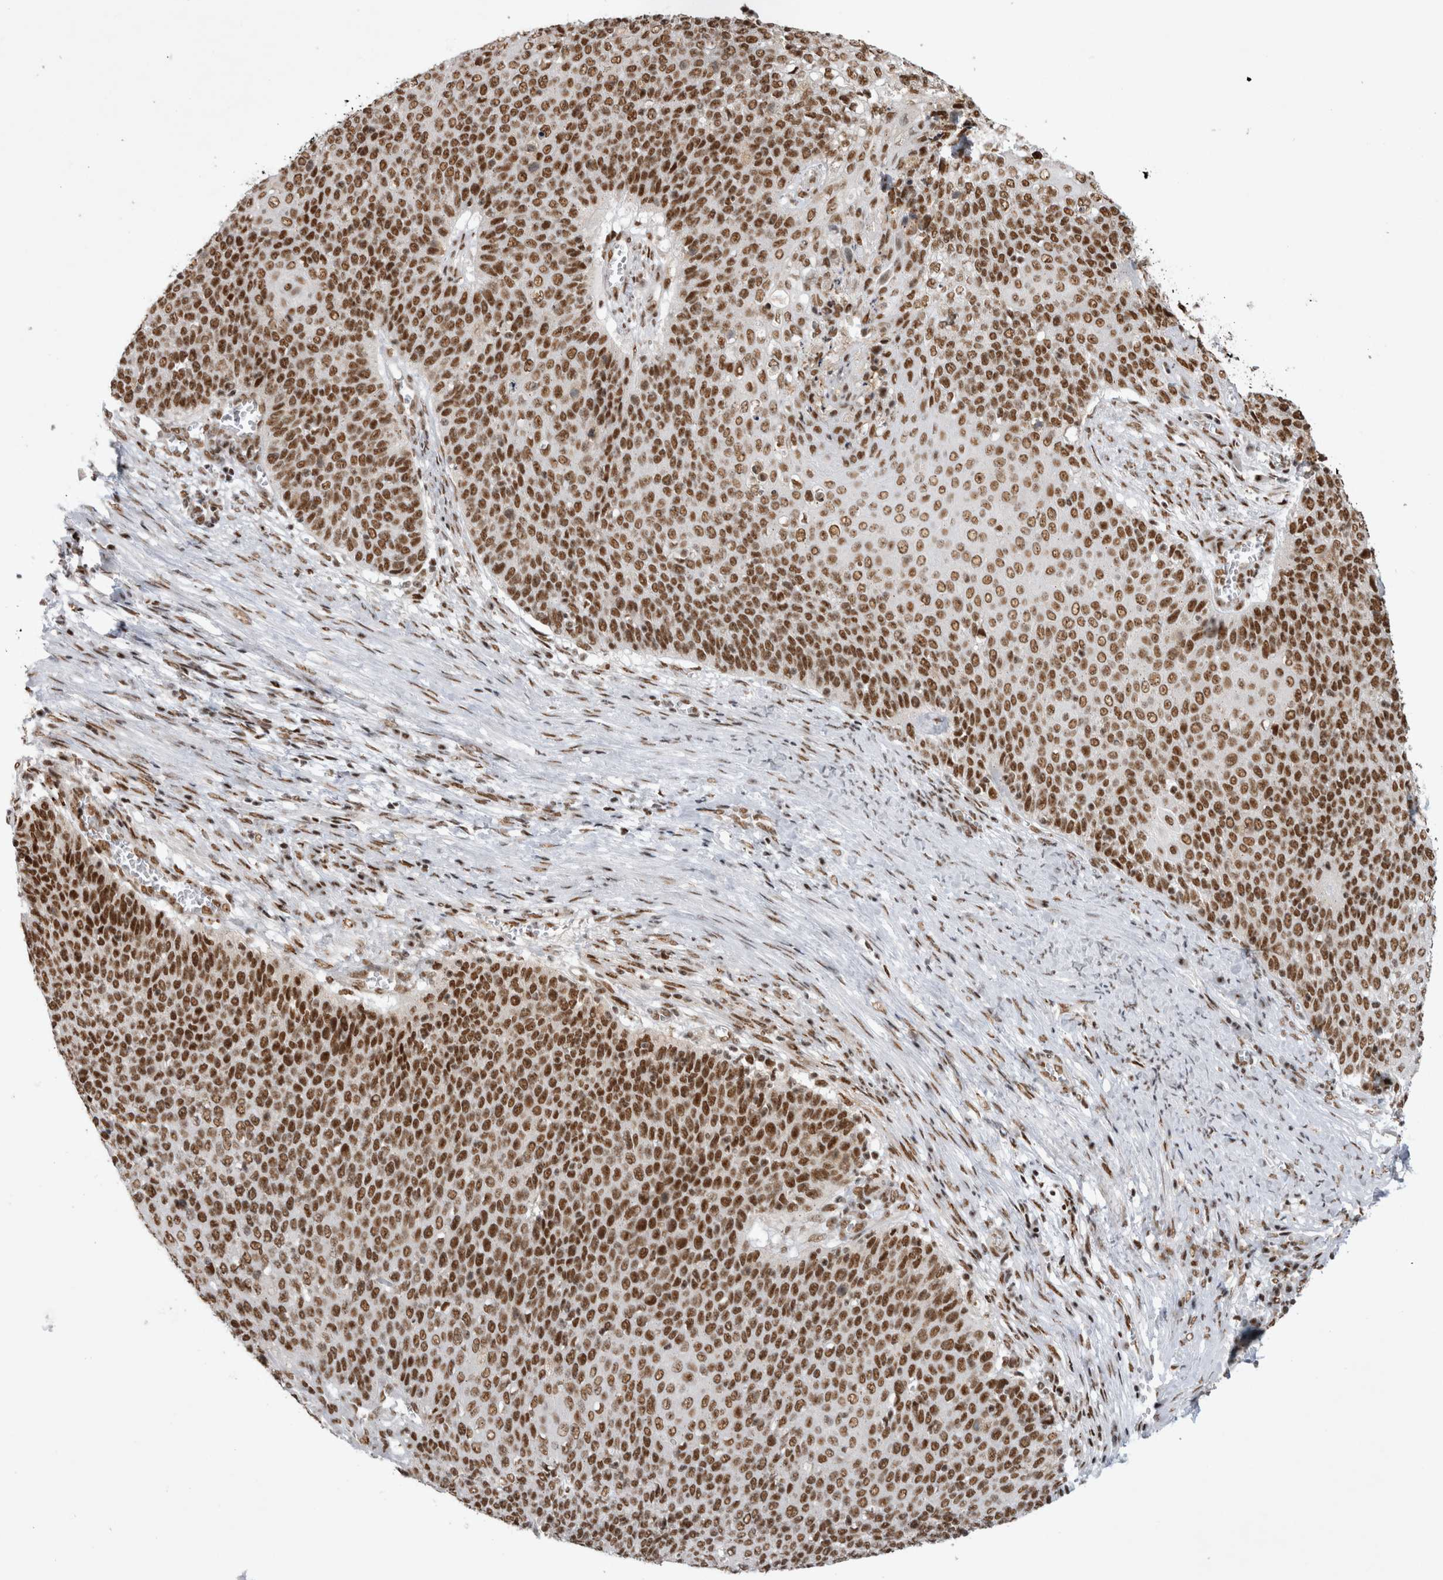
{"staining": {"intensity": "moderate", "quantity": ">75%", "location": "nuclear"}, "tissue": "cervical cancer", "cell_type": "Tumor cells", "image_type": "cancer", "snomed": [{"axis": "morphology", "description": "Squamous cell carcinoma, NOS"}, {"axis": "topography", "description": "Cervix"}], "caption": "Human cervical squamous cell carcinoma stained for a protein (brown) displays moderate nuclear positive positivity in about >75% of tumor cells.", "gene": "EYA2", "patient": {"sex": "female", "age": 39}}